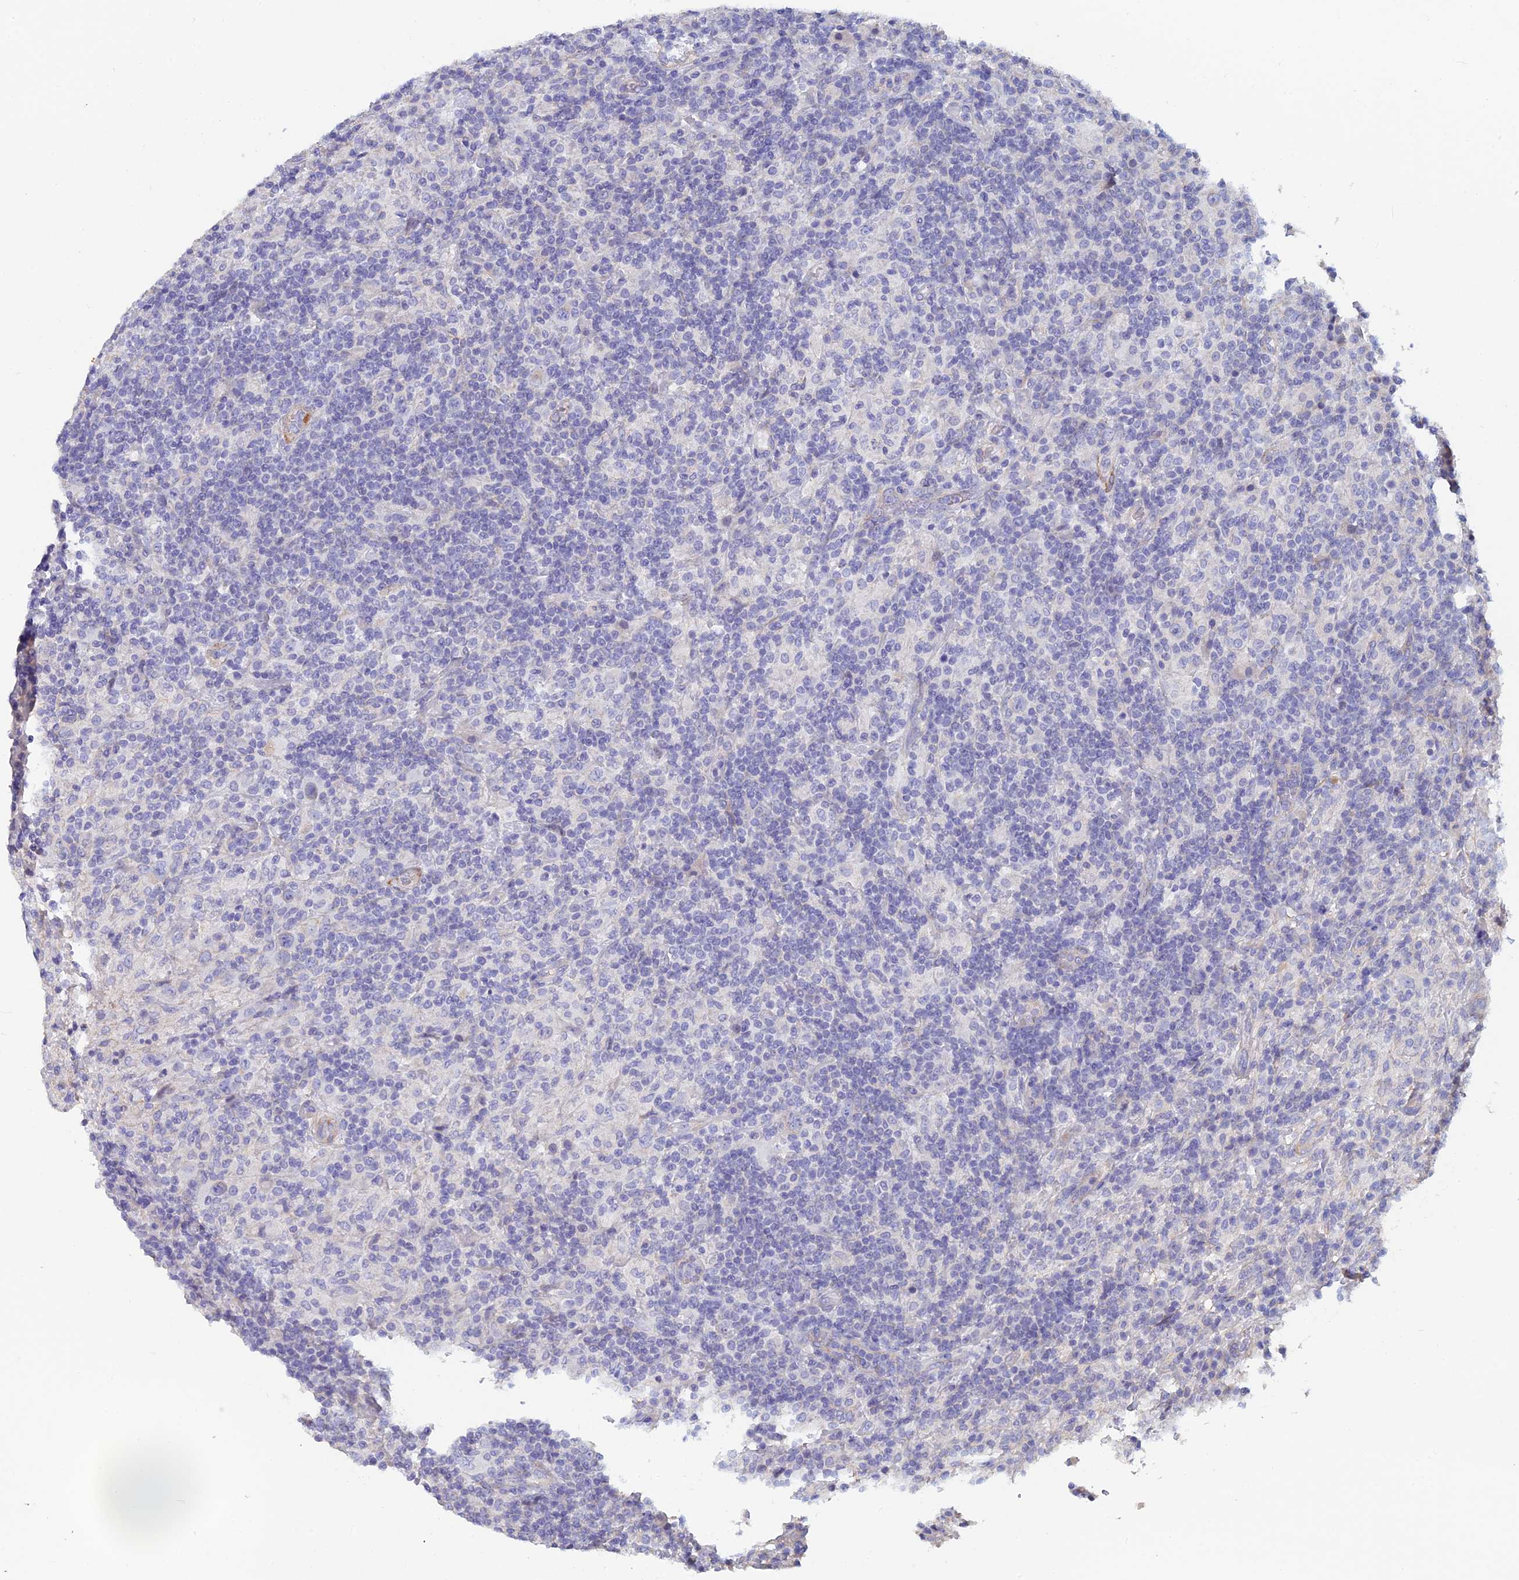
{"staining": {"intensity": "negative", "quantity": "none", "location": "none"}, "tissue": "lymphoma", "cell_type": "Tumor cells", "image_type": "cancer", "snomed": [{"axis": "morphology", "description": "Hodgkin's disease, NOS"}, {"axis": "topography", "description": "Lymph node"}], "caption": "An image of human lymphoma is negative for staining in tumor cells.", "gene": "PCDHA5", "patient": {"sex": "male", "age": 70}}